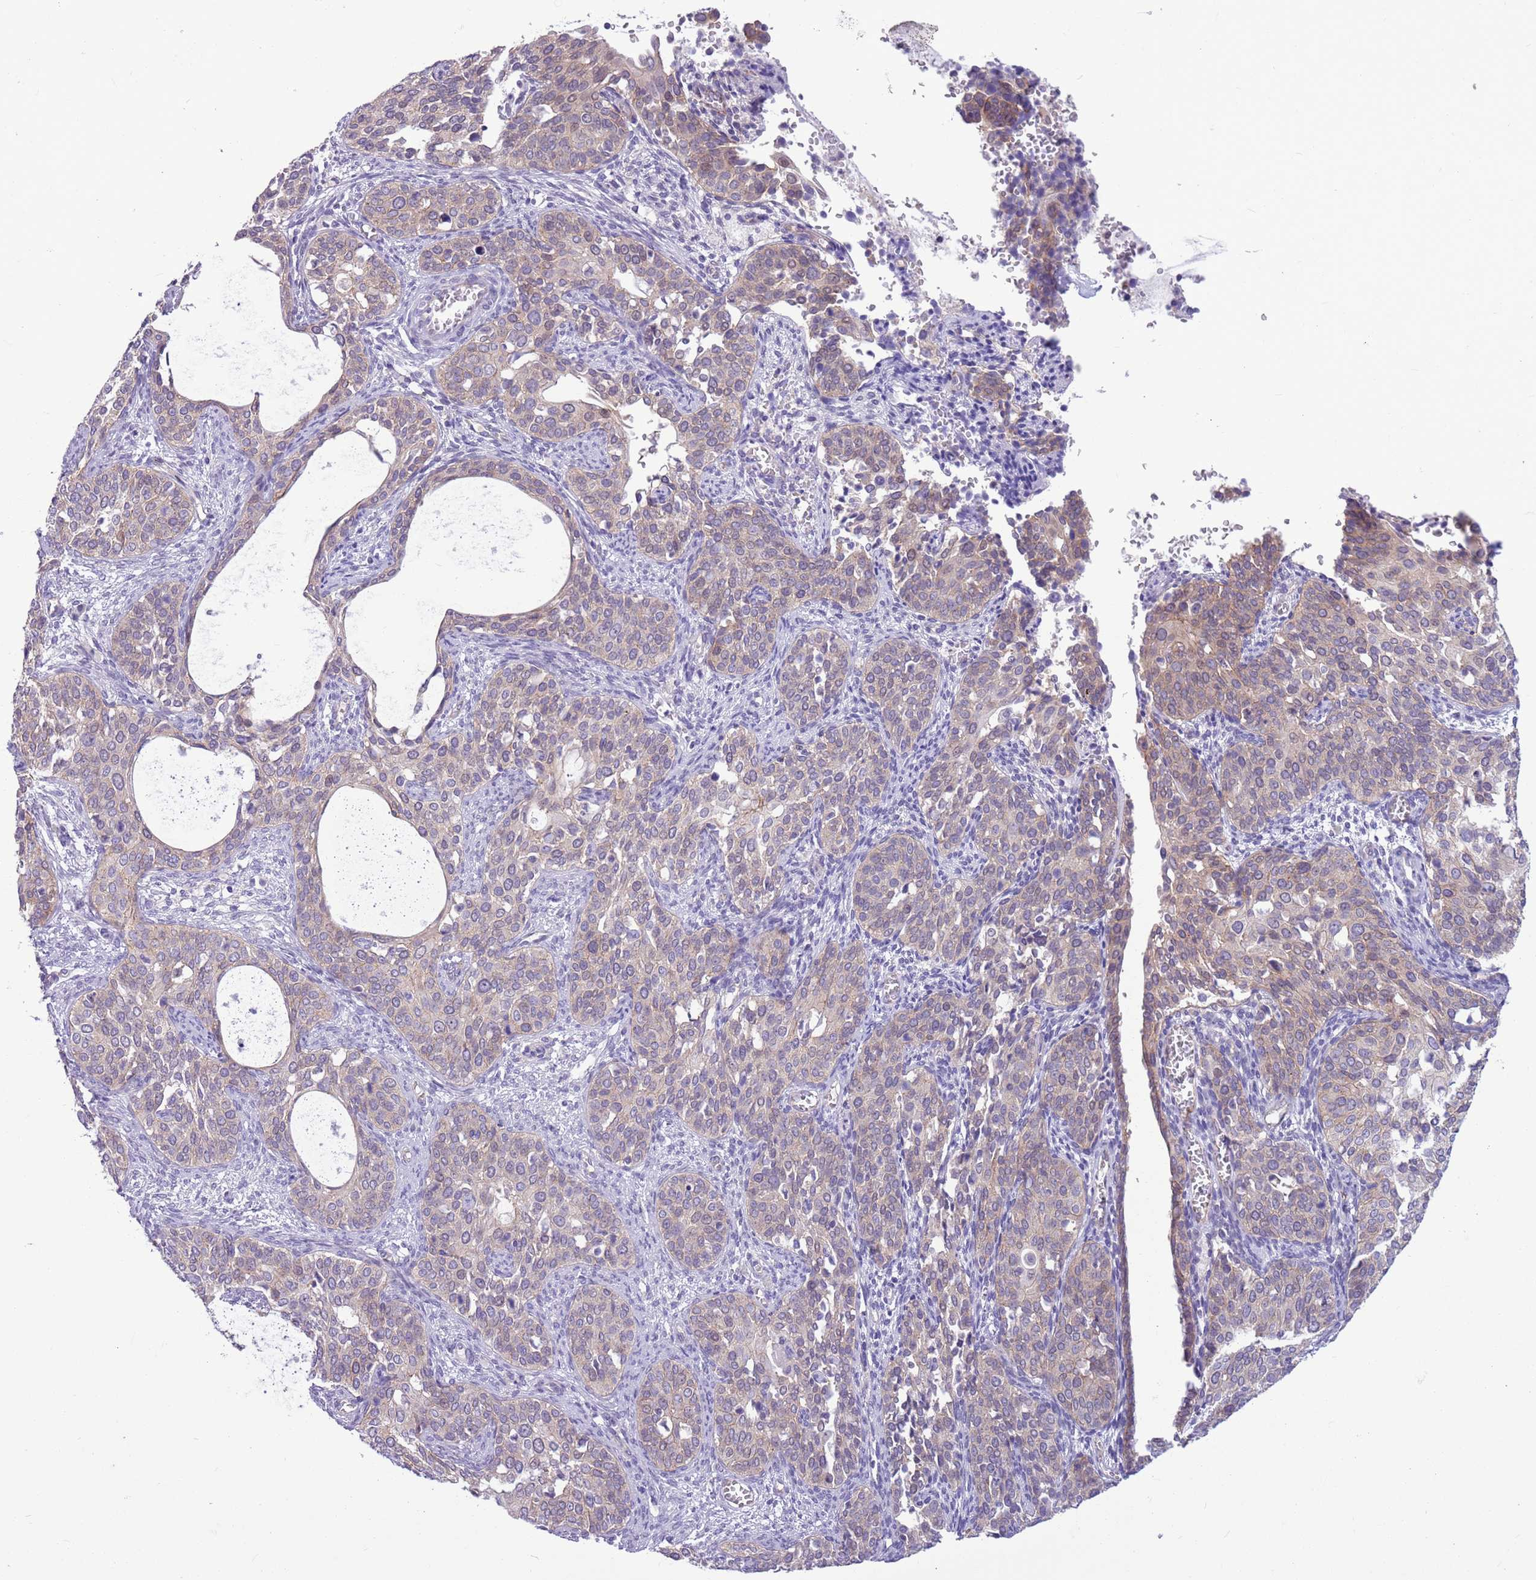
{"staining": {"intensity": "weak", "quantity": "<25%", "location": "cytoplasmic/membranous"}, "tissue": "cervical cancer", "cell_type": "Tumor cells", "image_type": "cancer", "snomed": [{"axis": "morphology", "description": "Squamous cell carcinoma, NOS"}, {"axis": "topography", "description": "Cervix"}], "caption": "An image of human cervical cancer is negative for staining in tumor cells. (IHC, brightfield microscopy, high magnification).", "gene": "PARP8", "patient": {"sex": "female", "age": 44}}